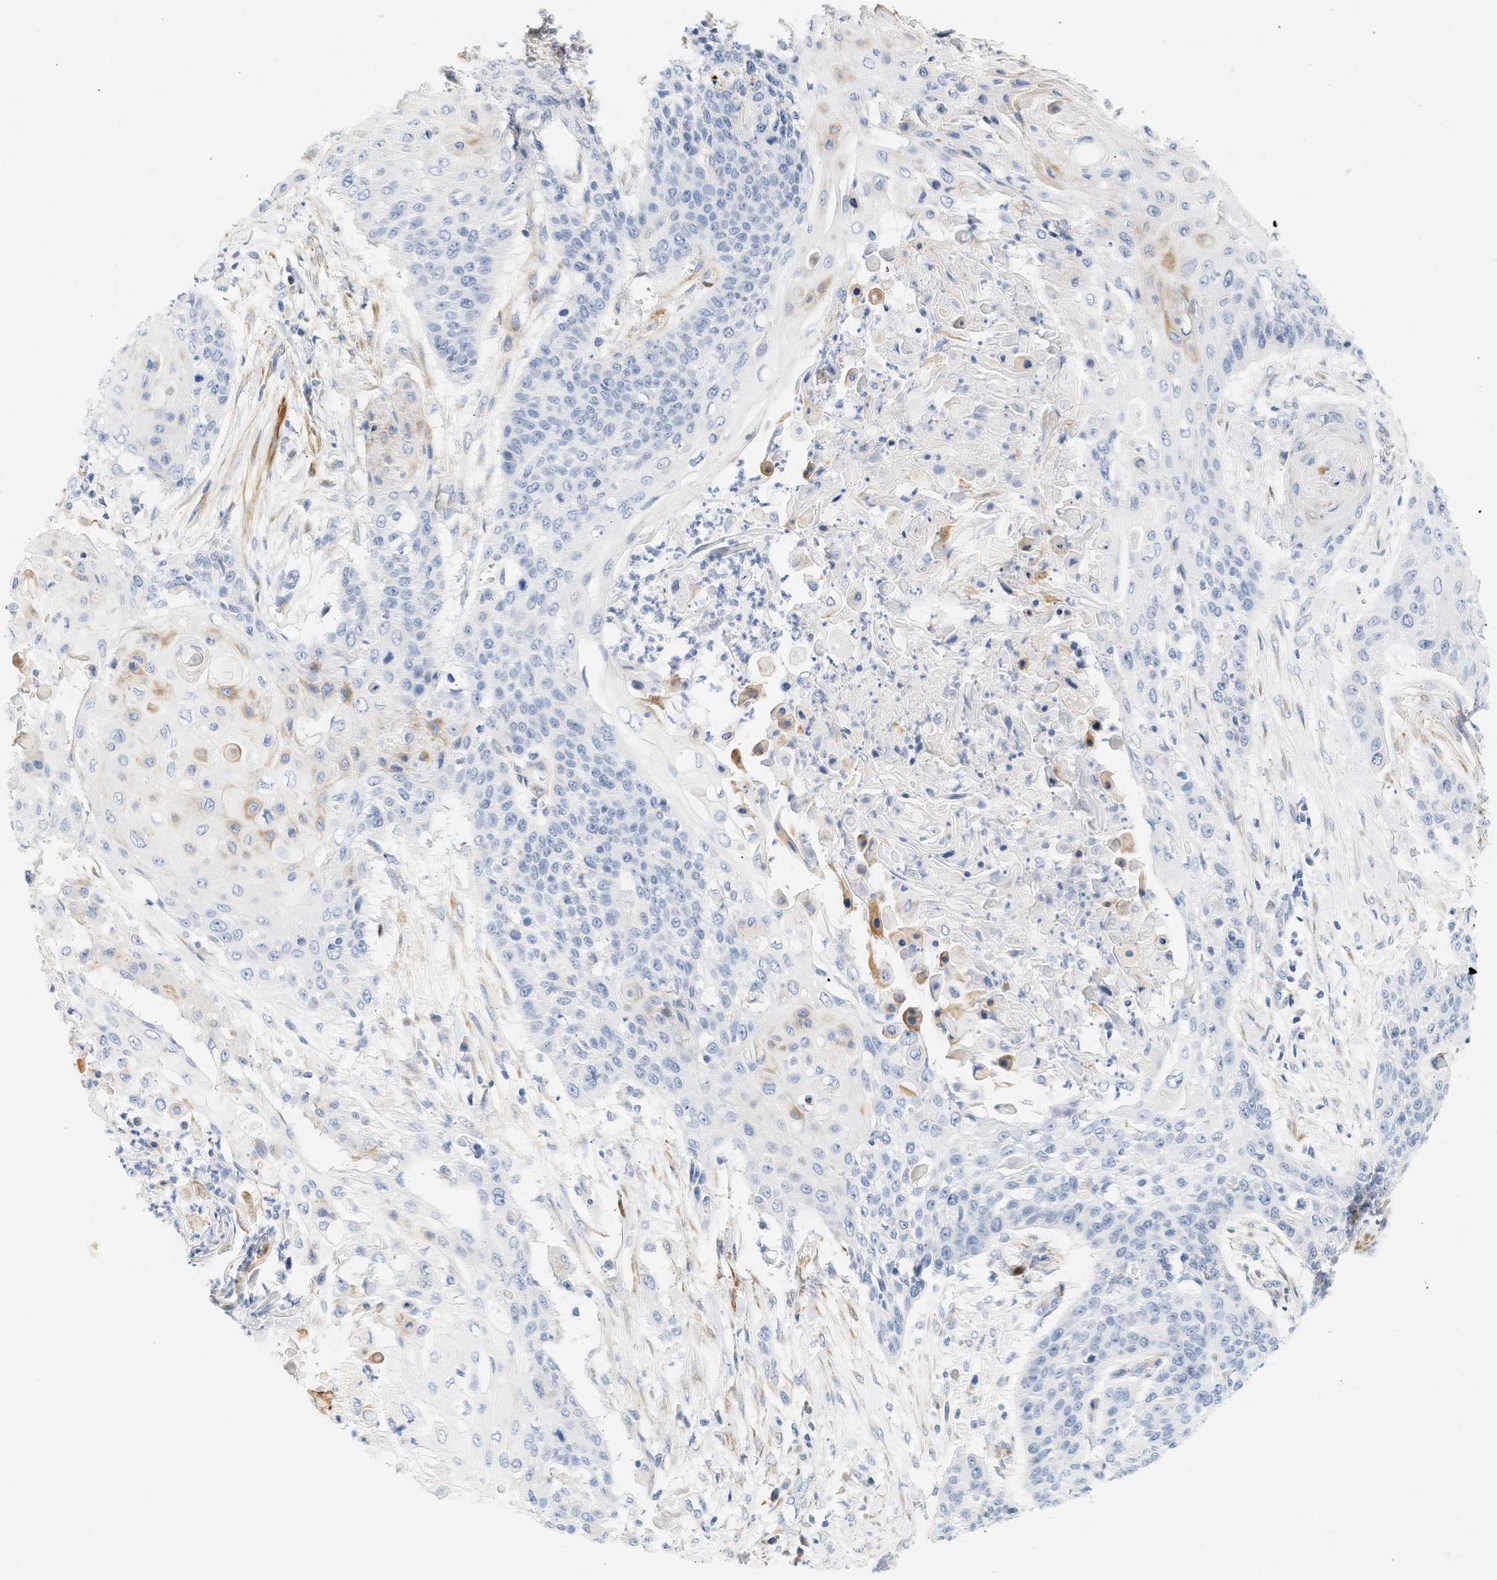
{"staining": {"intensity": "negative", "quantity": "none", "location": "none"}, "tissue": "cervical cancer", "cell_type": "Tumor cells", "image_type": "cancer", "snomed": [{"axis": "morphology", "description": "Squamous cell carcinoma, NOS"}, {"axis": "topography", "description": "Cervix"}], "caption": "A micrograph of human cervical squamous cell carcinoma is negative for staining in tumor cells.", "gene": "SLC30A7", "patient": {"sex": "female", "age": 39}}